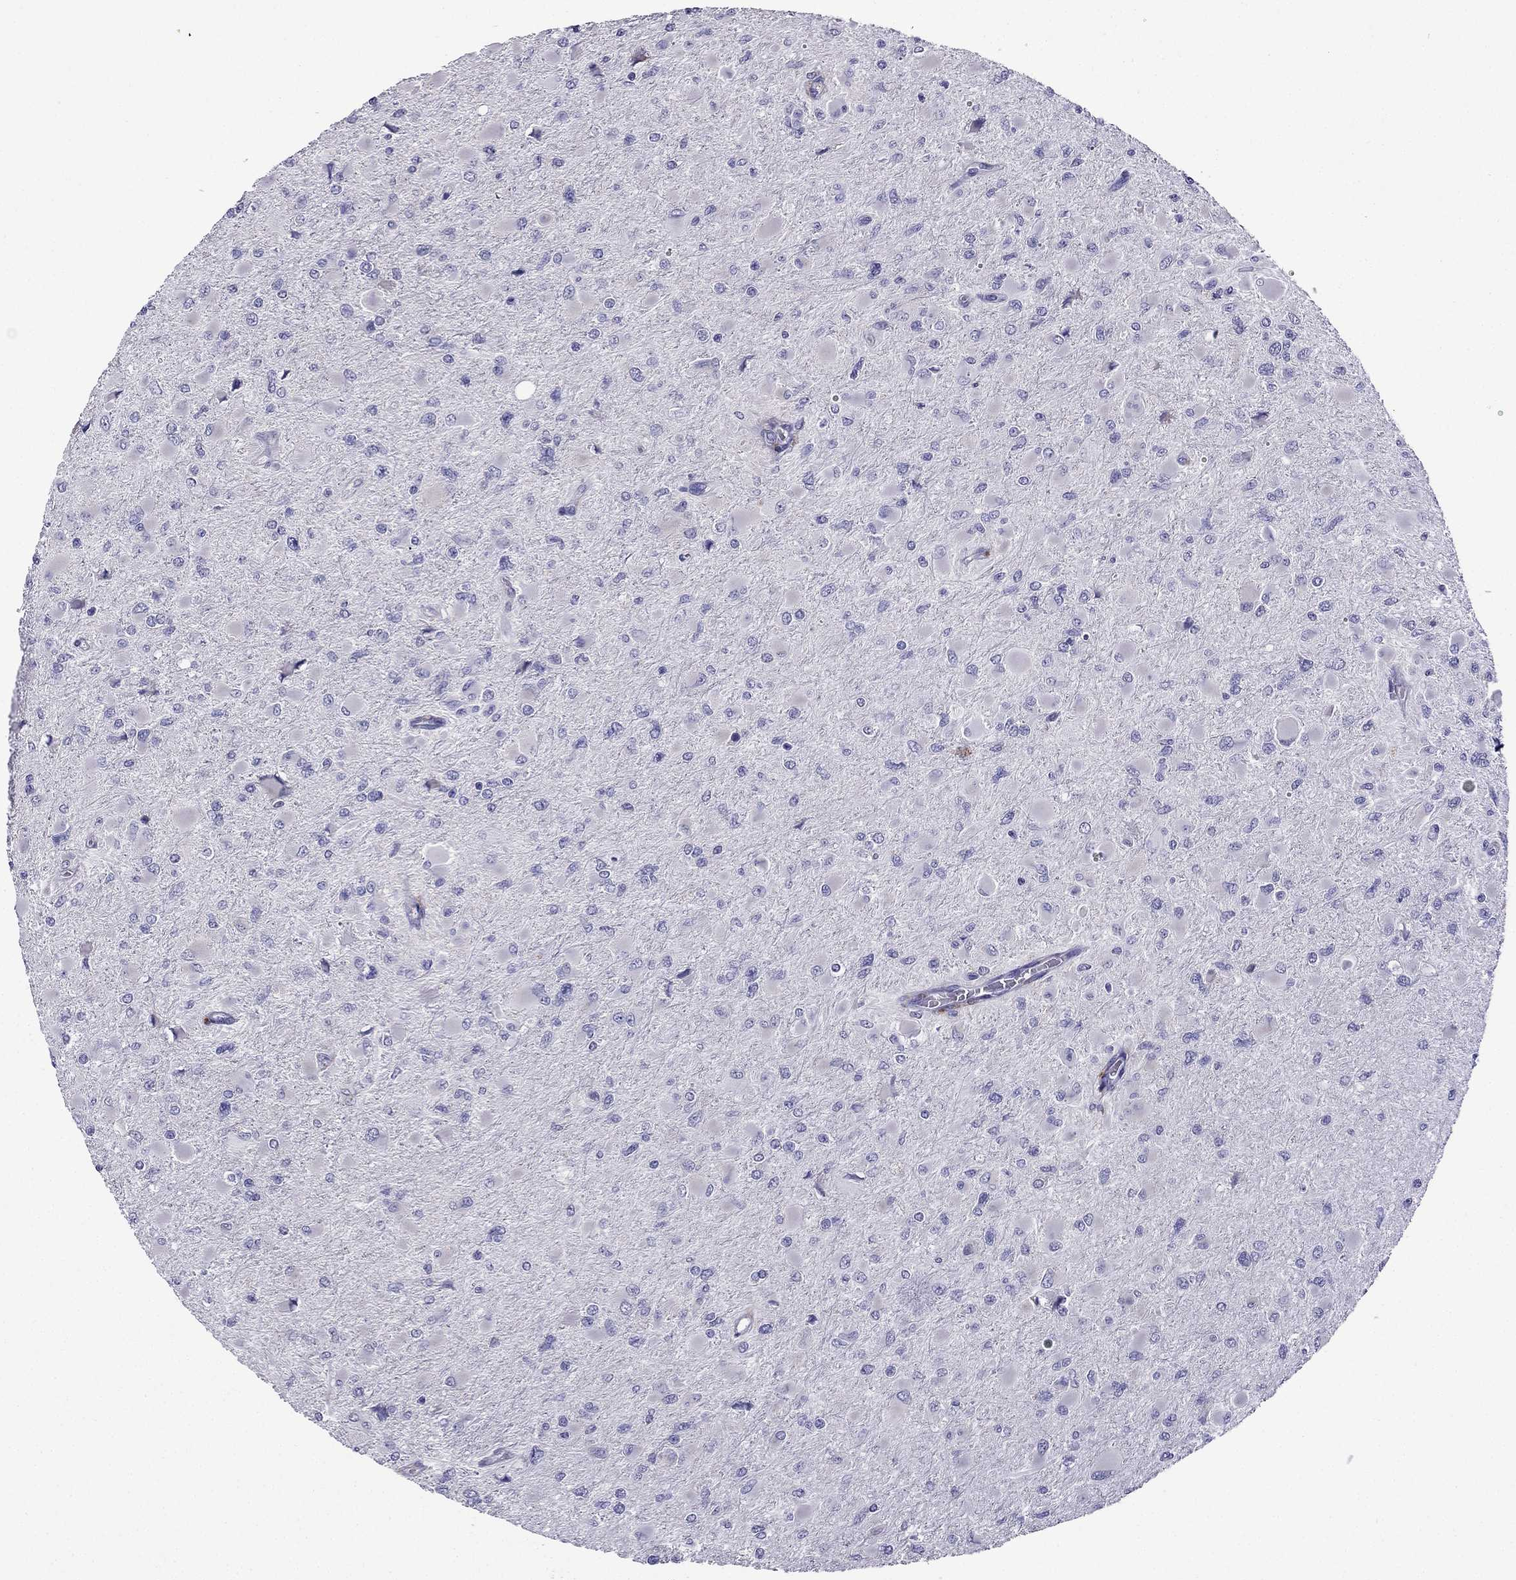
{"staining": {"intensity": "negative", "quantity": "none", "location": "none"}, "tissue": "glioma", "cell_type": "Tumor cells", "image_type": "cancer", "snomed": [{"axis": "morphology", "description": "Glioma, malignant, High grade"}, {"axis": "topography", "description": "Cerebral cortex"}], "caption": "Tumor cells are negative for brown protein staining in malignant glioma (high-grade).", "gene": "TSSK4", "patient": {"sex": "female", "age": 36}}